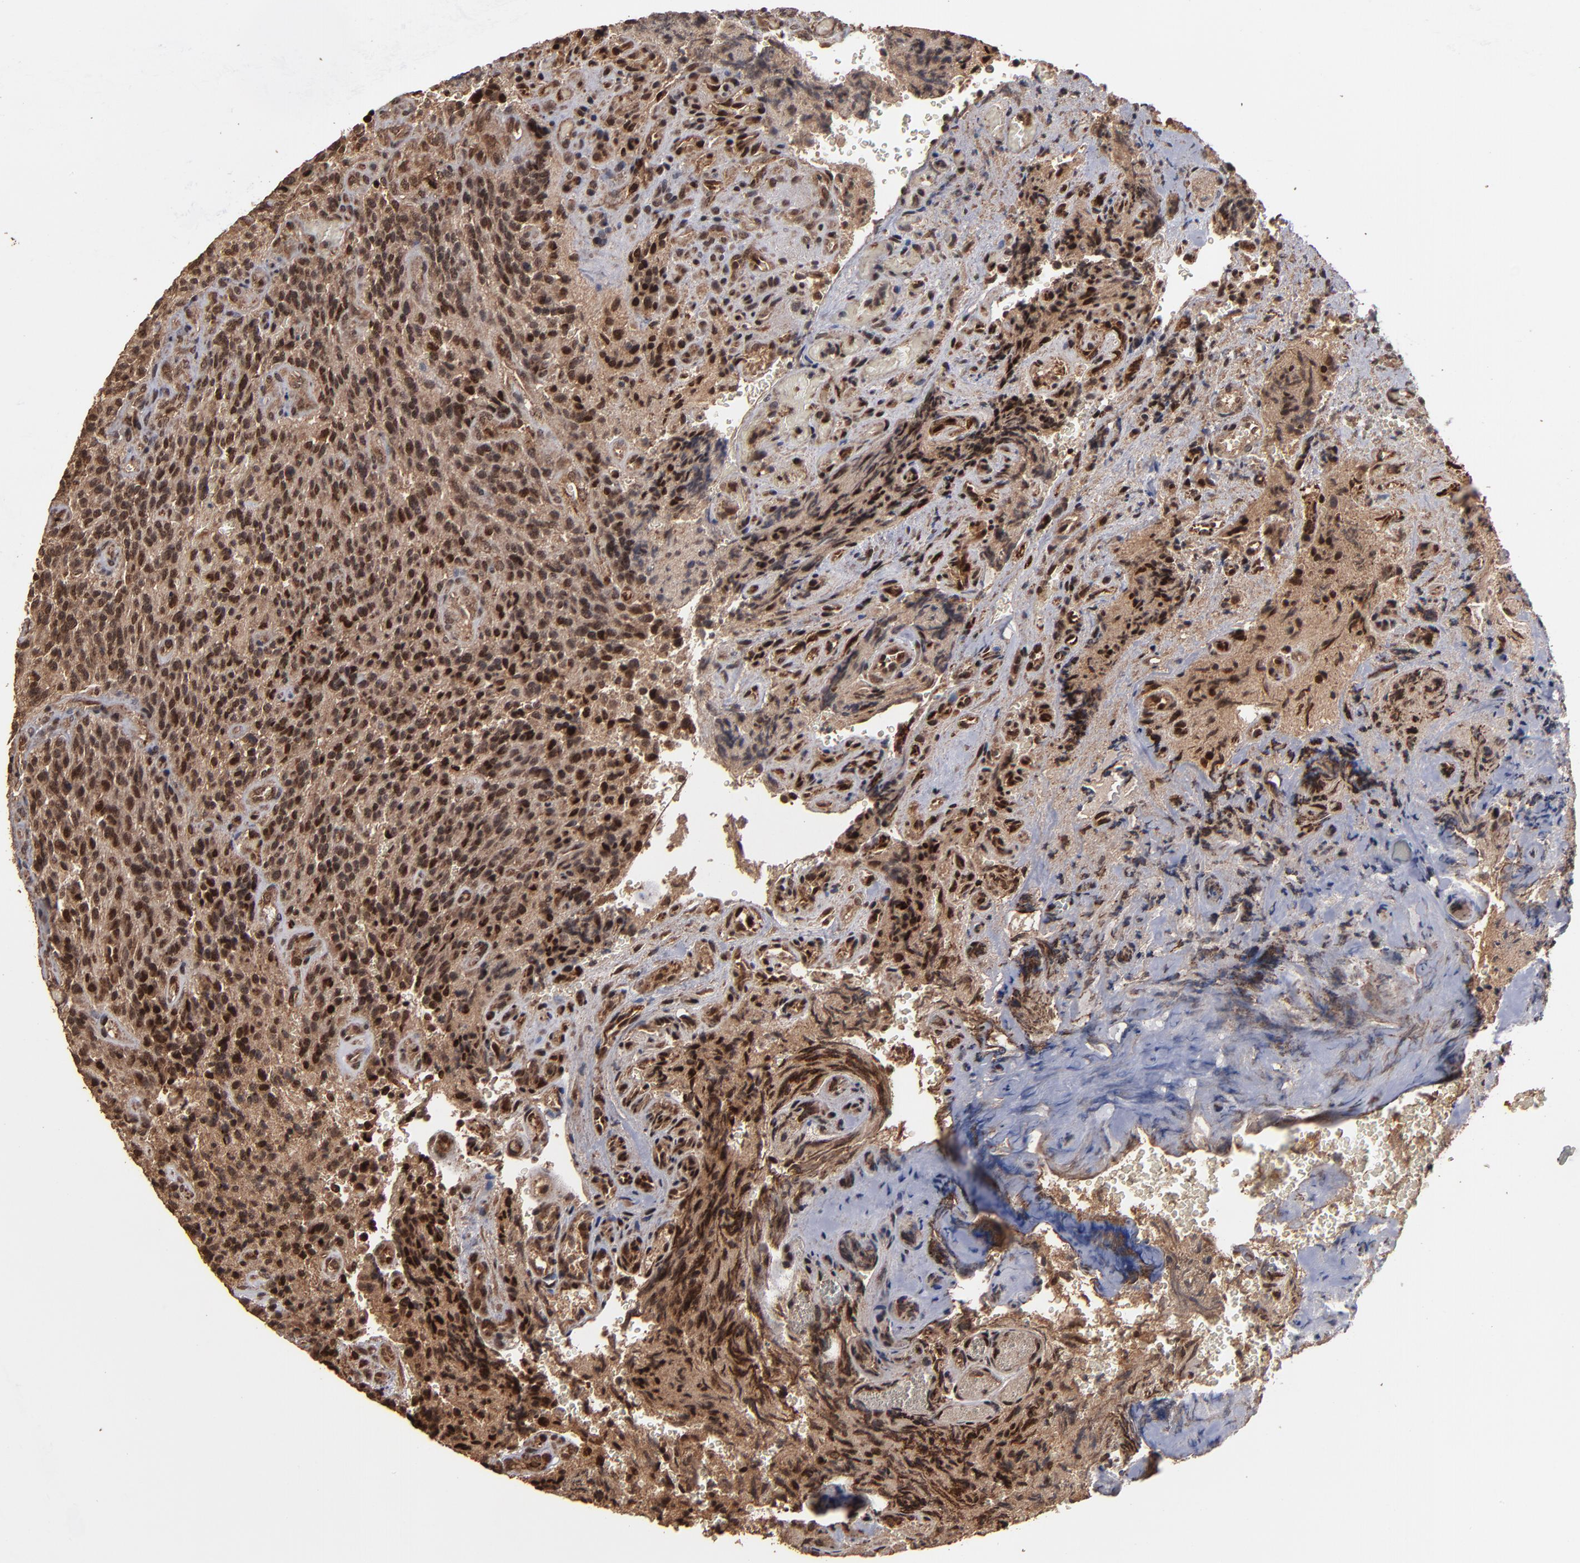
{"staining": {"intensity": "strong", "quantity": ">75%", "location": "cytoplasmic/membranous,nuclear"}, "tissue": "glioma", "cell_type": "Tumor cells", "image_type": "cancer", "snomed": [{"axis": "morphology", "description": "Normal tissue, NOS"}, {"axis": "morphology", "description": "Glioma, malignant, High grade"}, {"axis": "topography", "description": "Cerebral cortex"}], "caption": "Immunohistochemical staining of malignant glioma (high-grade) displays strong cytoplasmic/membranous and nuclear protein staining in approximately >75% of tumor cells.", "gene": "NXF2B", "patient": {"sex": "male", "age": 56}}